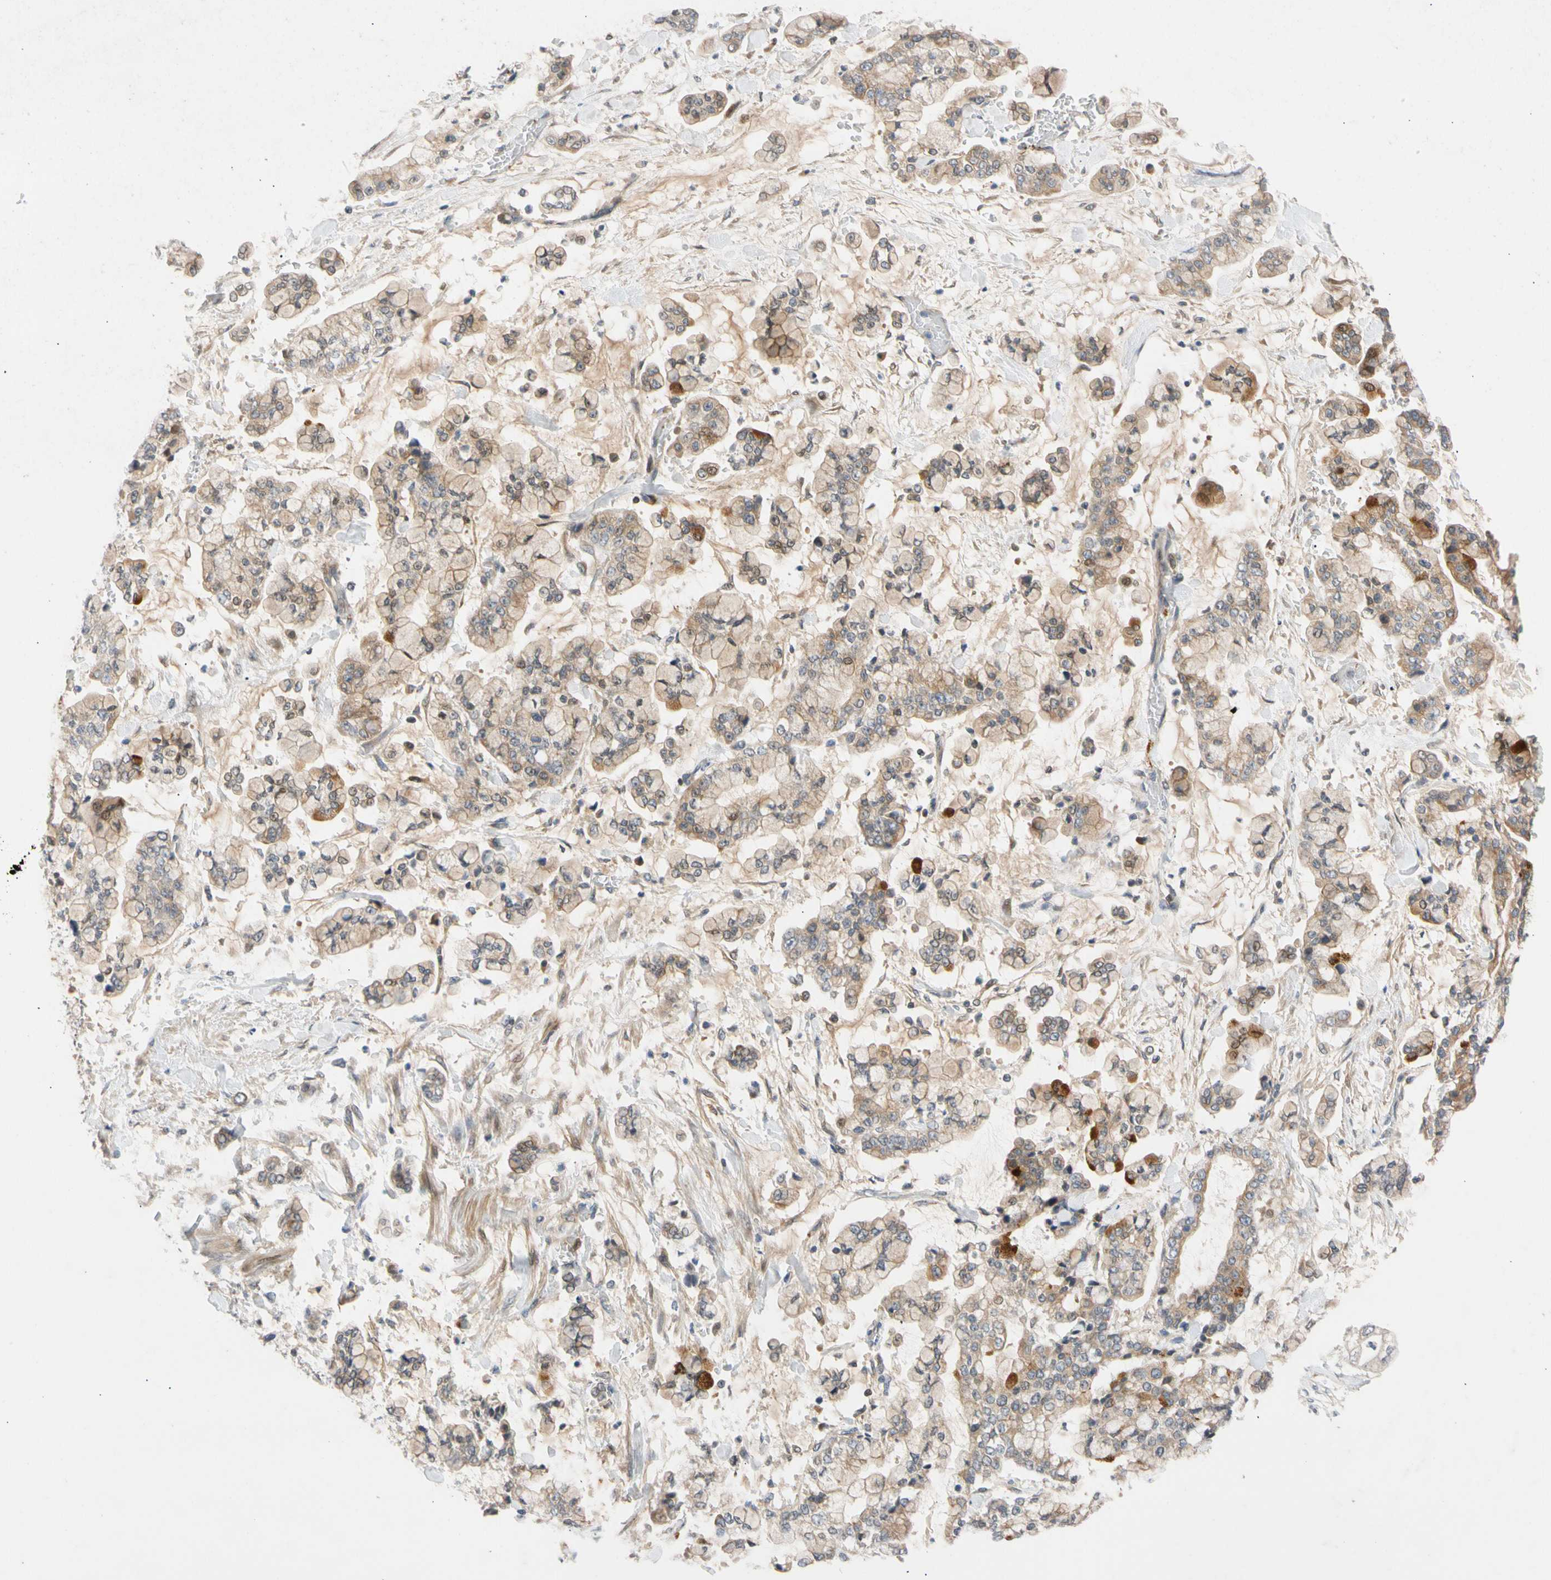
{"staining": {"intensity": "strong", "quantity": "<25%", "location": "cytoplasmic/membranous"}, "tissue": "stomach cancer", "cell_type": "Tumor cells", "image_type": "cancer", "snomed": [{"axis": "morphology", "description": "Normal tissue, NOS"}, {"axis": "morphology", "description": "Adenocarcinoma, NOS"}, {"axis": "topography", "description": "Stomach, upper"}, {"axis": "topography", "description": "Stomach"}], "caption": "Human adenocarcinoma (stomach) stained for a protein (brown) demonstrates strong cytoplasmic/membranous positive expression in about <25% of tumor cells.", "gene": "CNST", "patient": {"sex": "male", "age": 76}}